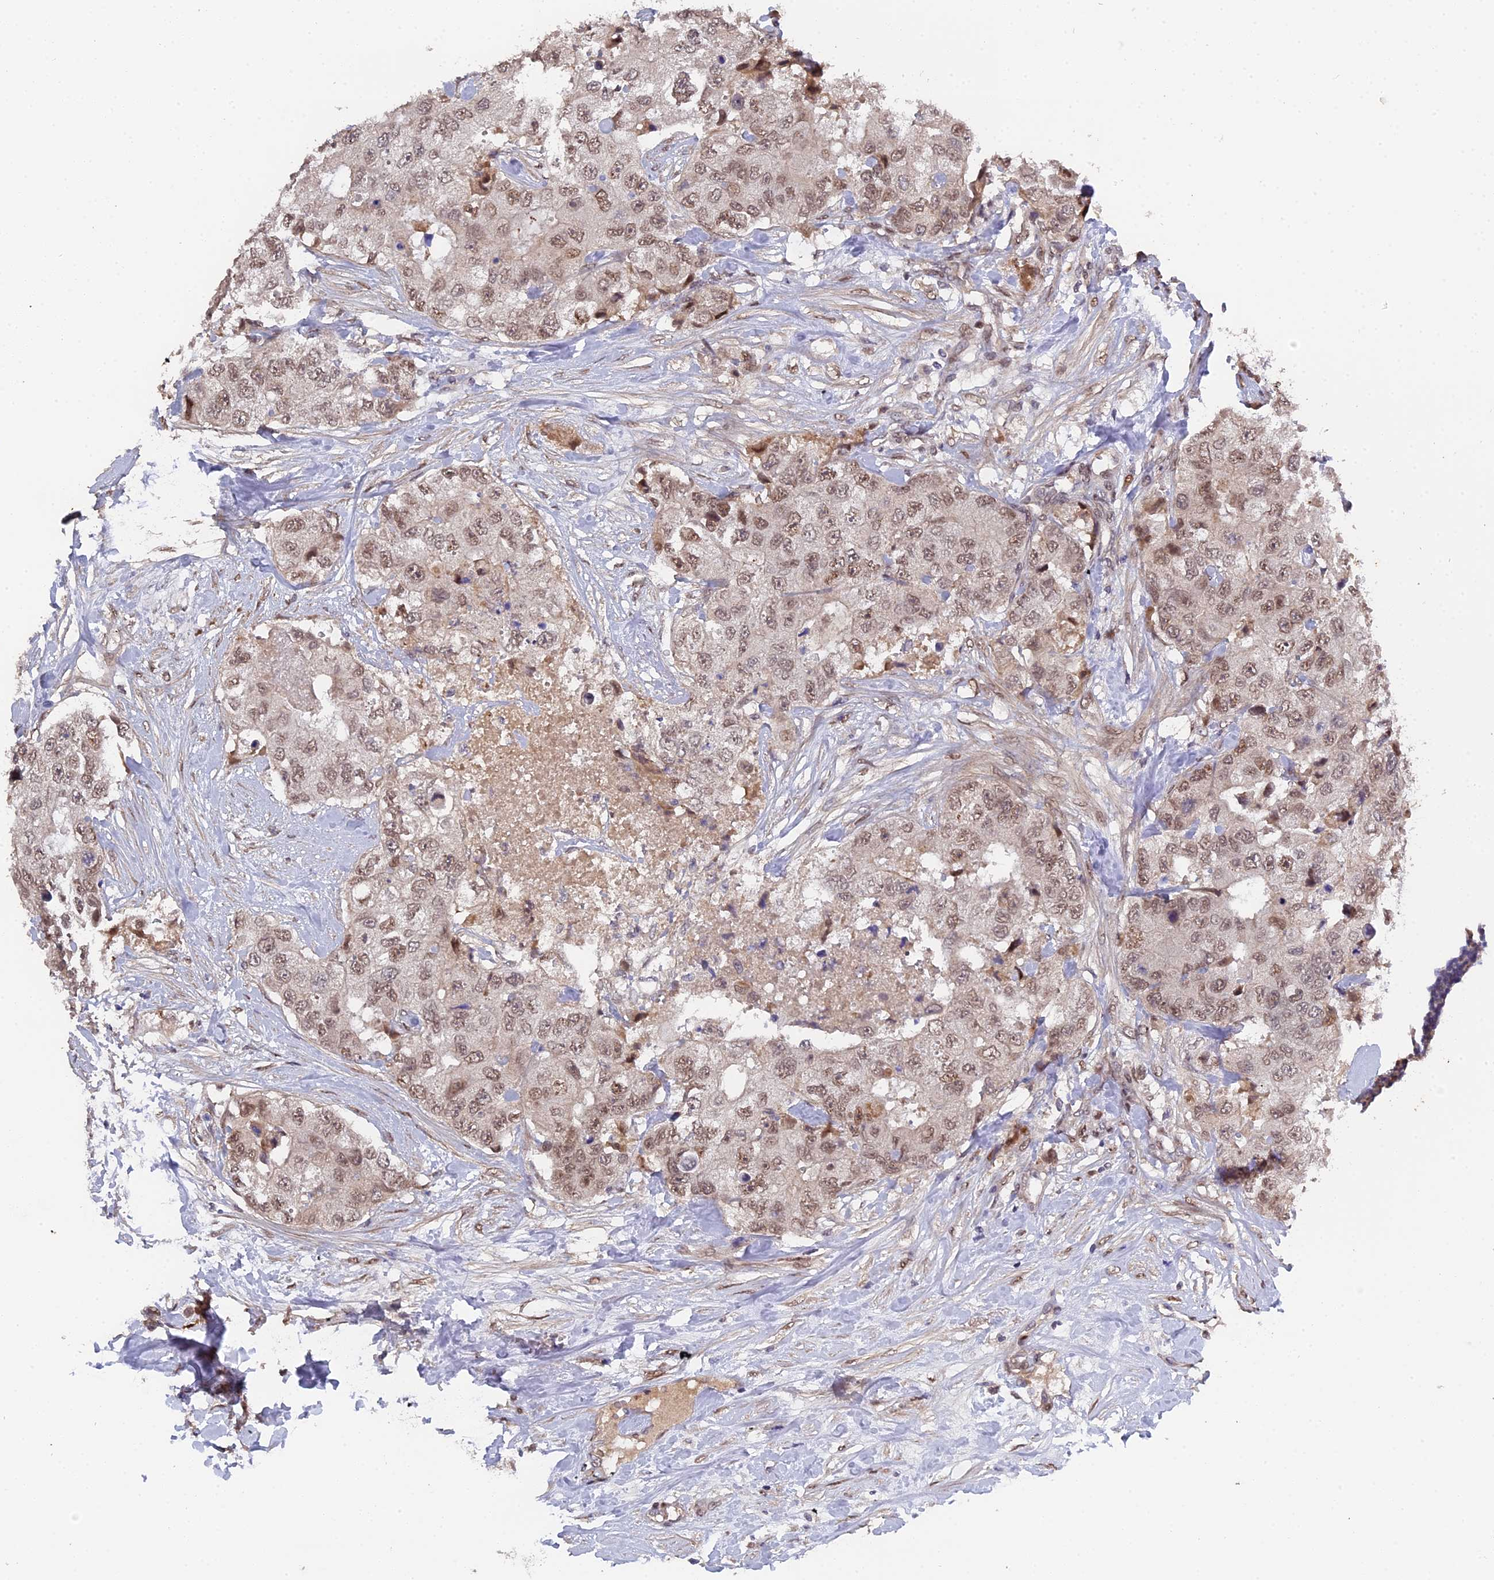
{"staining": {"intensity": "moderate", "quantity": ">75%", "location": "nuclear"}, "tissue": "breast cancer", "cell_type": "Tumor cells", "image_type": "cancer", "snomed": [{"axis": "morphology", "description": "Duct carcinoma"}, {"axis": "topography", "description": "Breast"}], "caption": "Breast infiltrating ductal carcinoma stained for a protein displays moderate nuclear positivity in tumor cells.", "gene": "PYGO1", "patient": {"sex": "female", "age": 62}}